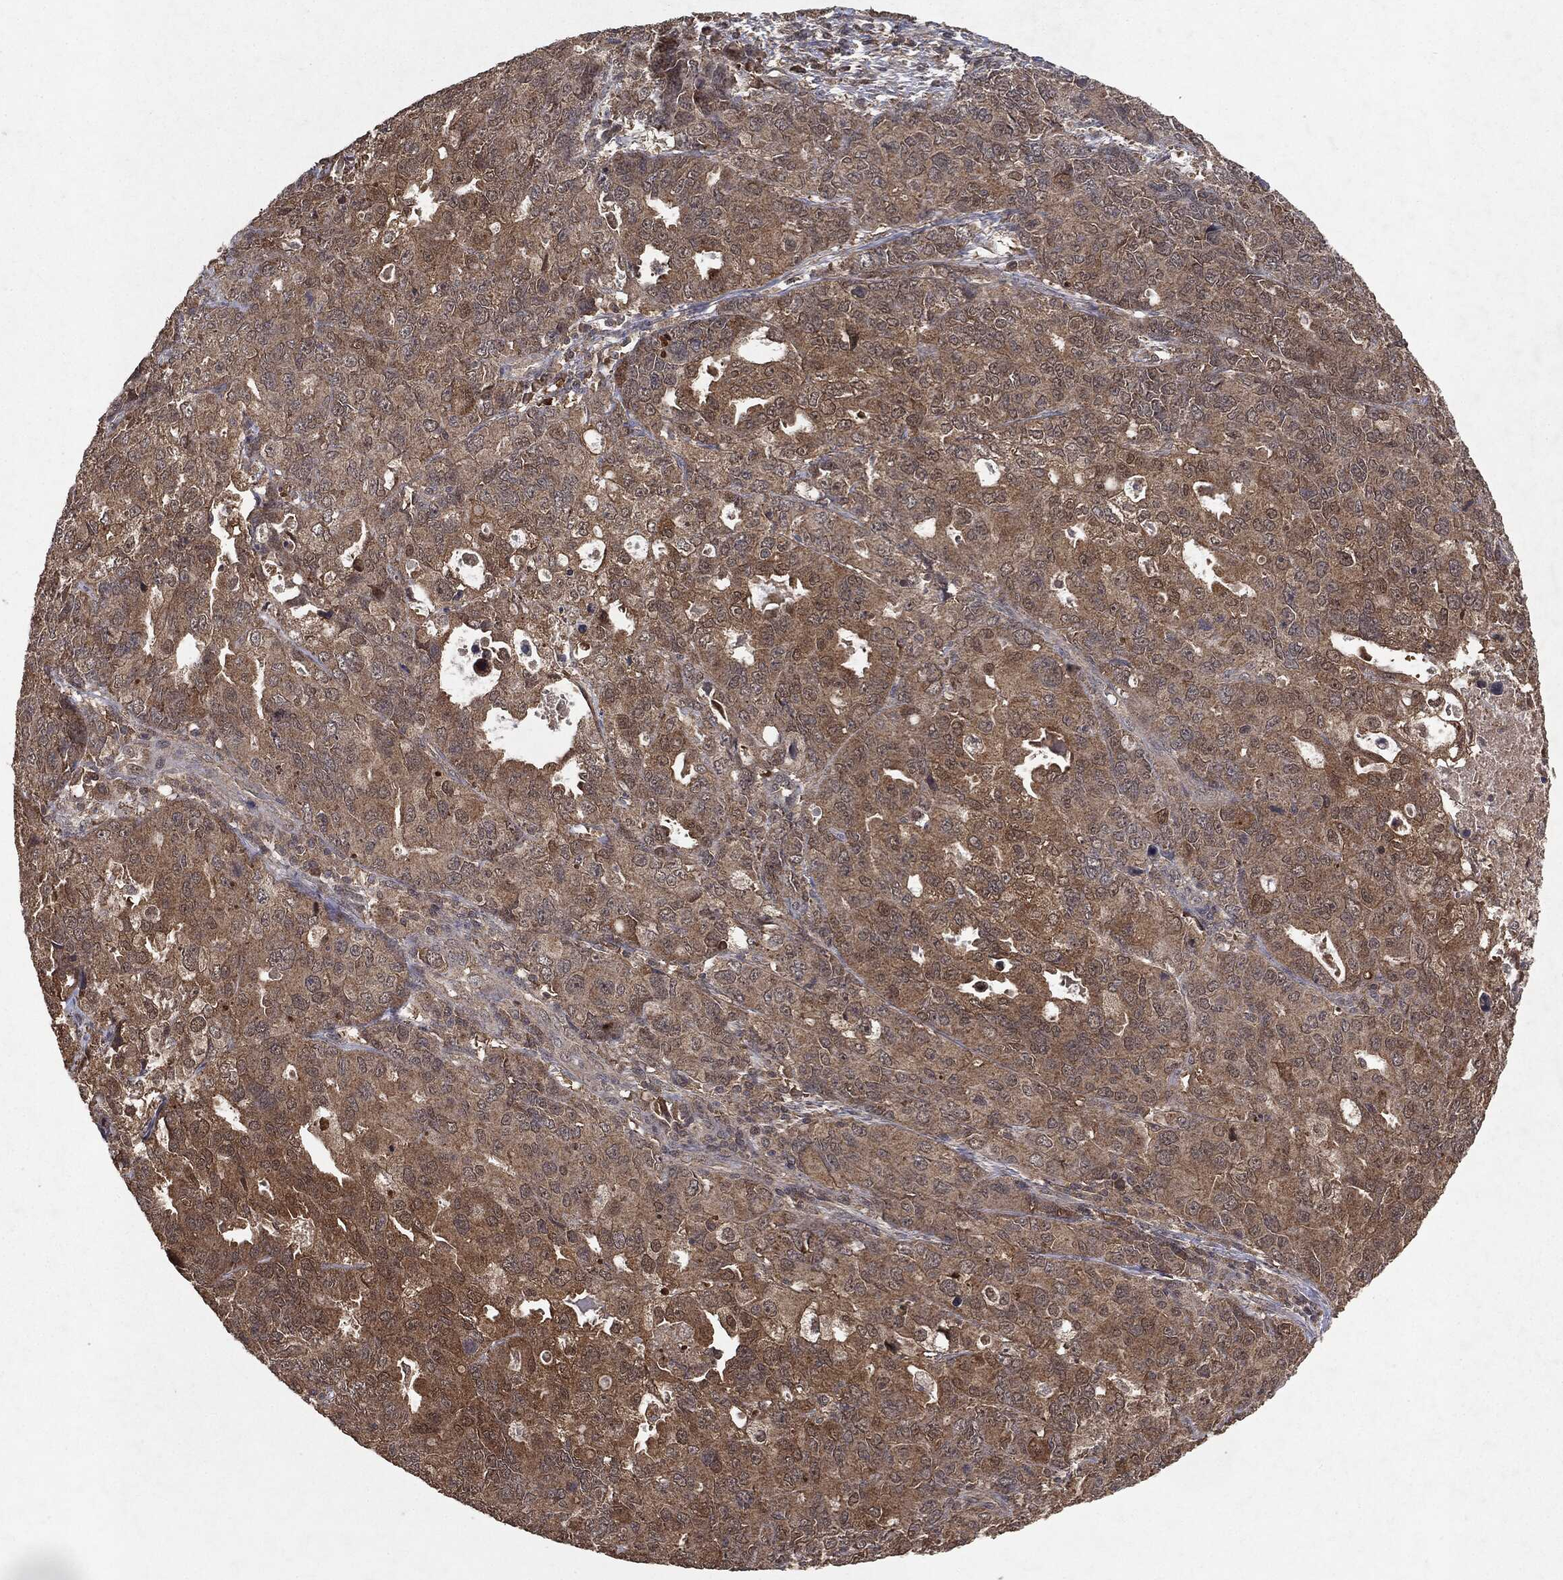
{"staining": {"intensity": "moderate", "quantity": "25%-75%", "location": "cytoplasmic/membranous"}, "tissue": "endometrial cancer", "cell_type": "Tumor cells", "image_type": "cancer", "snomed": [{"axis": "morphology", "description": "Adenocarcinoma, NOS"}, {"axis": "topography", "description": "Uterus"}], "caption": "Adenocarcinoma (endometrial) tissue shows moderate cytoplasmic/membranous positivity in approximately 25%-75% of tumor cells (brown staining indicates protein expression, while blue staining denotes nuclei).", "gene": "MTOR", "patient": {"sex": "female", "age": 79}}